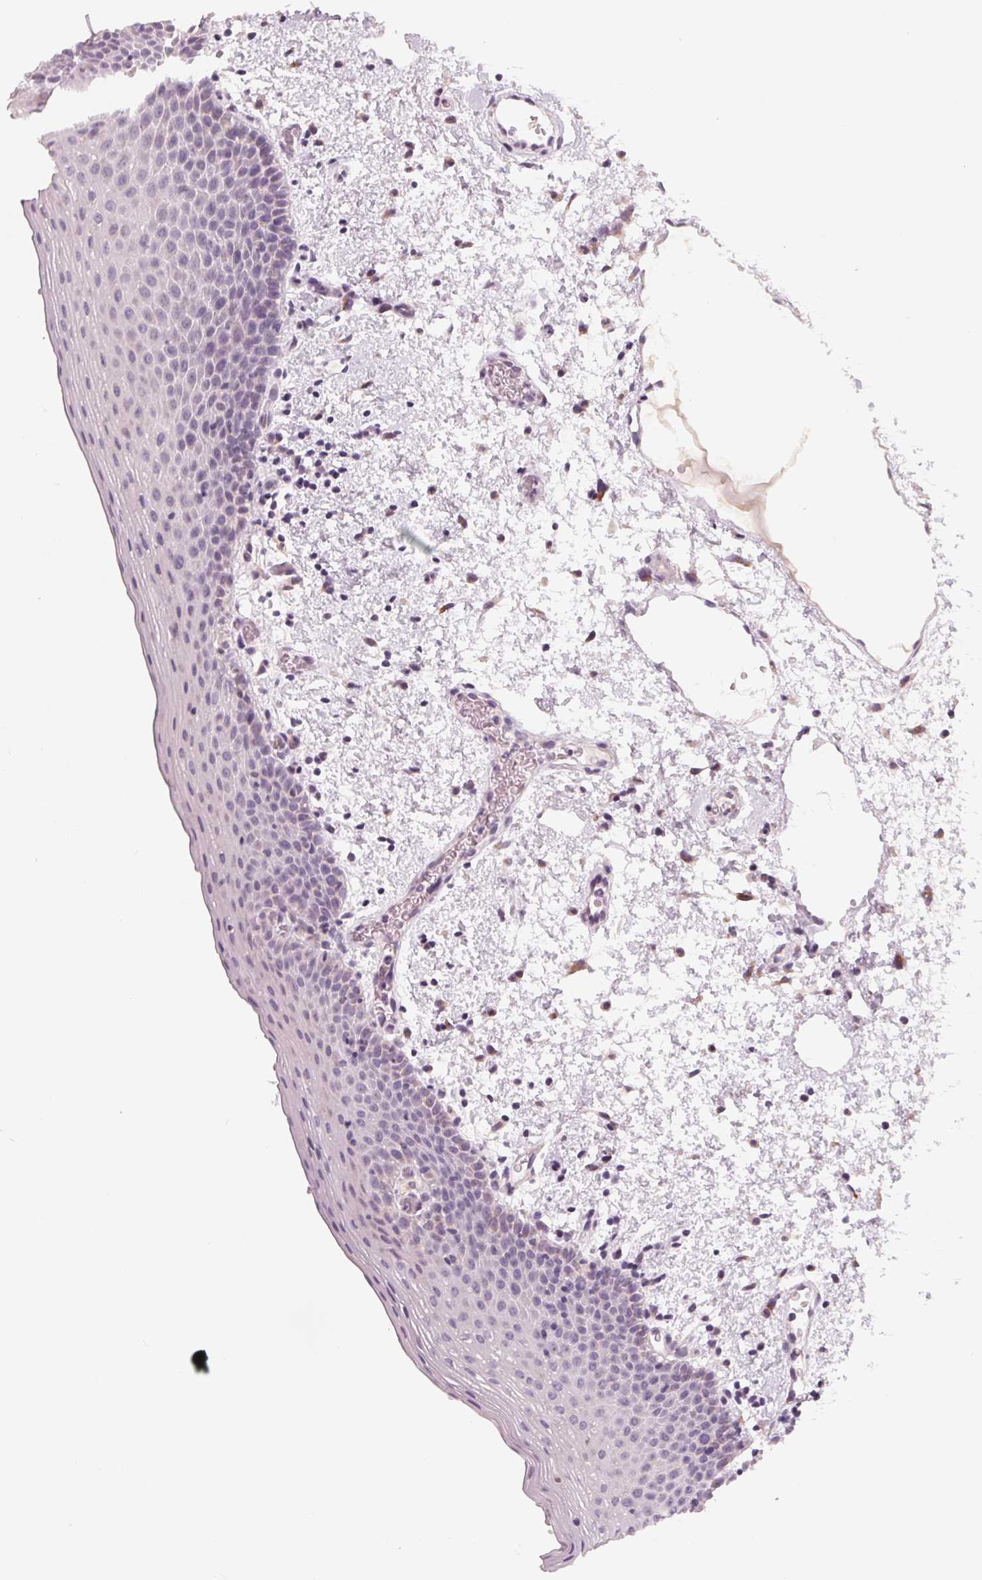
{"staining": {"intensity": "negative", "quantity": "none", "location": "none"}, "tissue": "oral mucosa", "cell_type": "Squamous epithelial cells", "image_type": "normal", "snomed": [{"axis": "morphology", "description": "Normal tissue, NOS"}, {"axis": "topography", "description": "Oral tissue"}, {"axis": "topography", "description": "Head-Neck"}], "caption": "Immunohistochemistry image of unremarkable oral mucosa: oral mucosa stained with DAB demonstrates no significant protein expression in squamous epithelial cells. (DAB (3,3'-diaminobenzidine) IHC with hematoxylin counter stain).", "gene": "IL9R", "patient": {"sex": "female", "age": 55}}